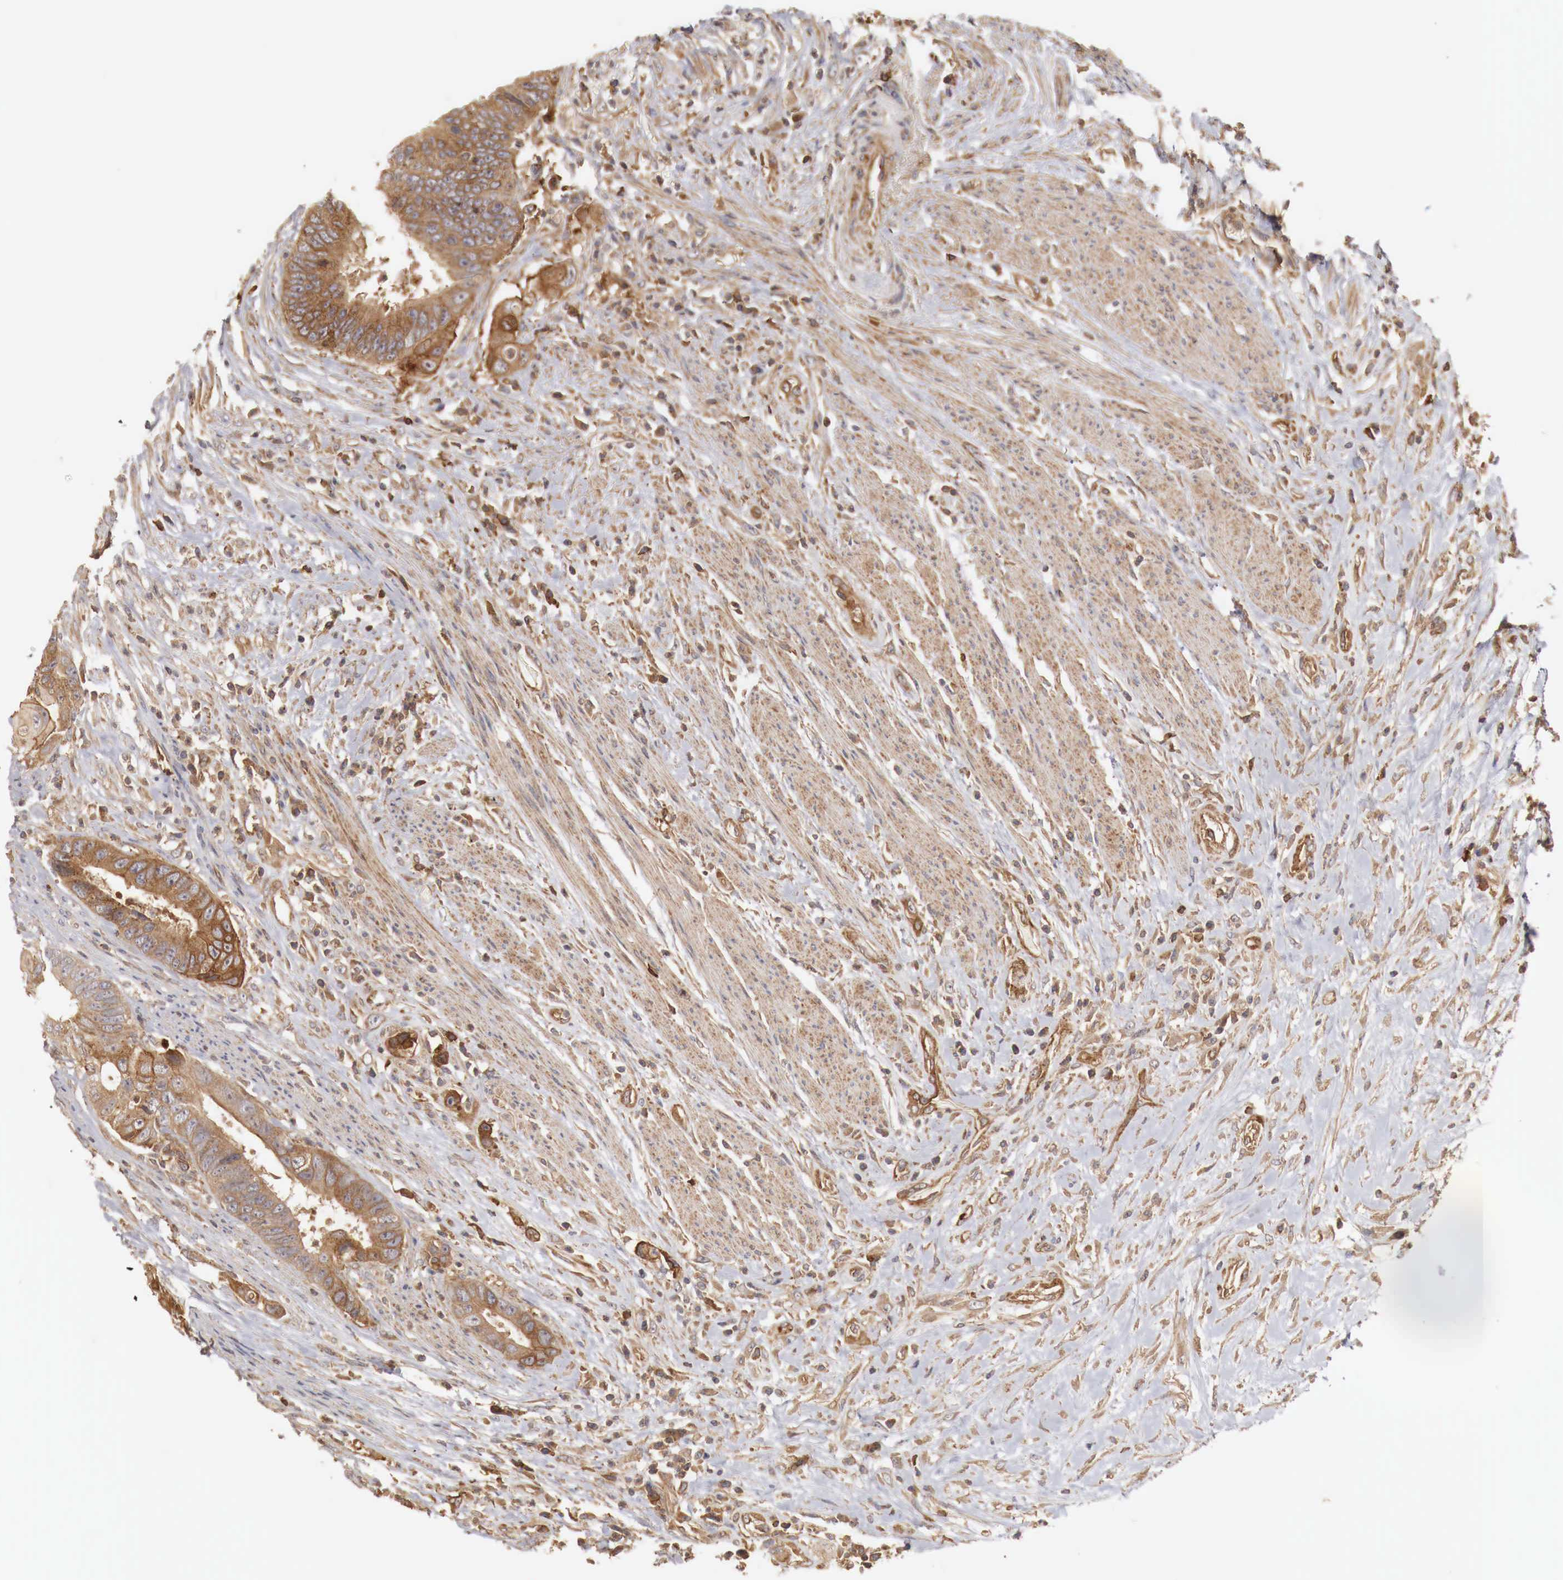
{"staining": {"intensity": "moderate", "quantity": ">75%", "location": "cytoplasmic/membranous"}, "tissue": "colorectal cancer", "cell_type": "Tumor cells", "image_type": "cancer", "snomed": [{"axis": "morphology", "description": "Adenocarcinoma, NOS"}, {"axis": "topography", "description": "Rectum"}], "caption": "DAB (3,3'-diaminobenzidine) immunohistochemical staining of human colorectal cancer (adenocarcinoma) reveals moderate cytoplasmic/membranous protein positivity in approximately >75% of tumor cells.", "gene": "ARMCX4", "patient": {"sex": "female", "age": 65}}